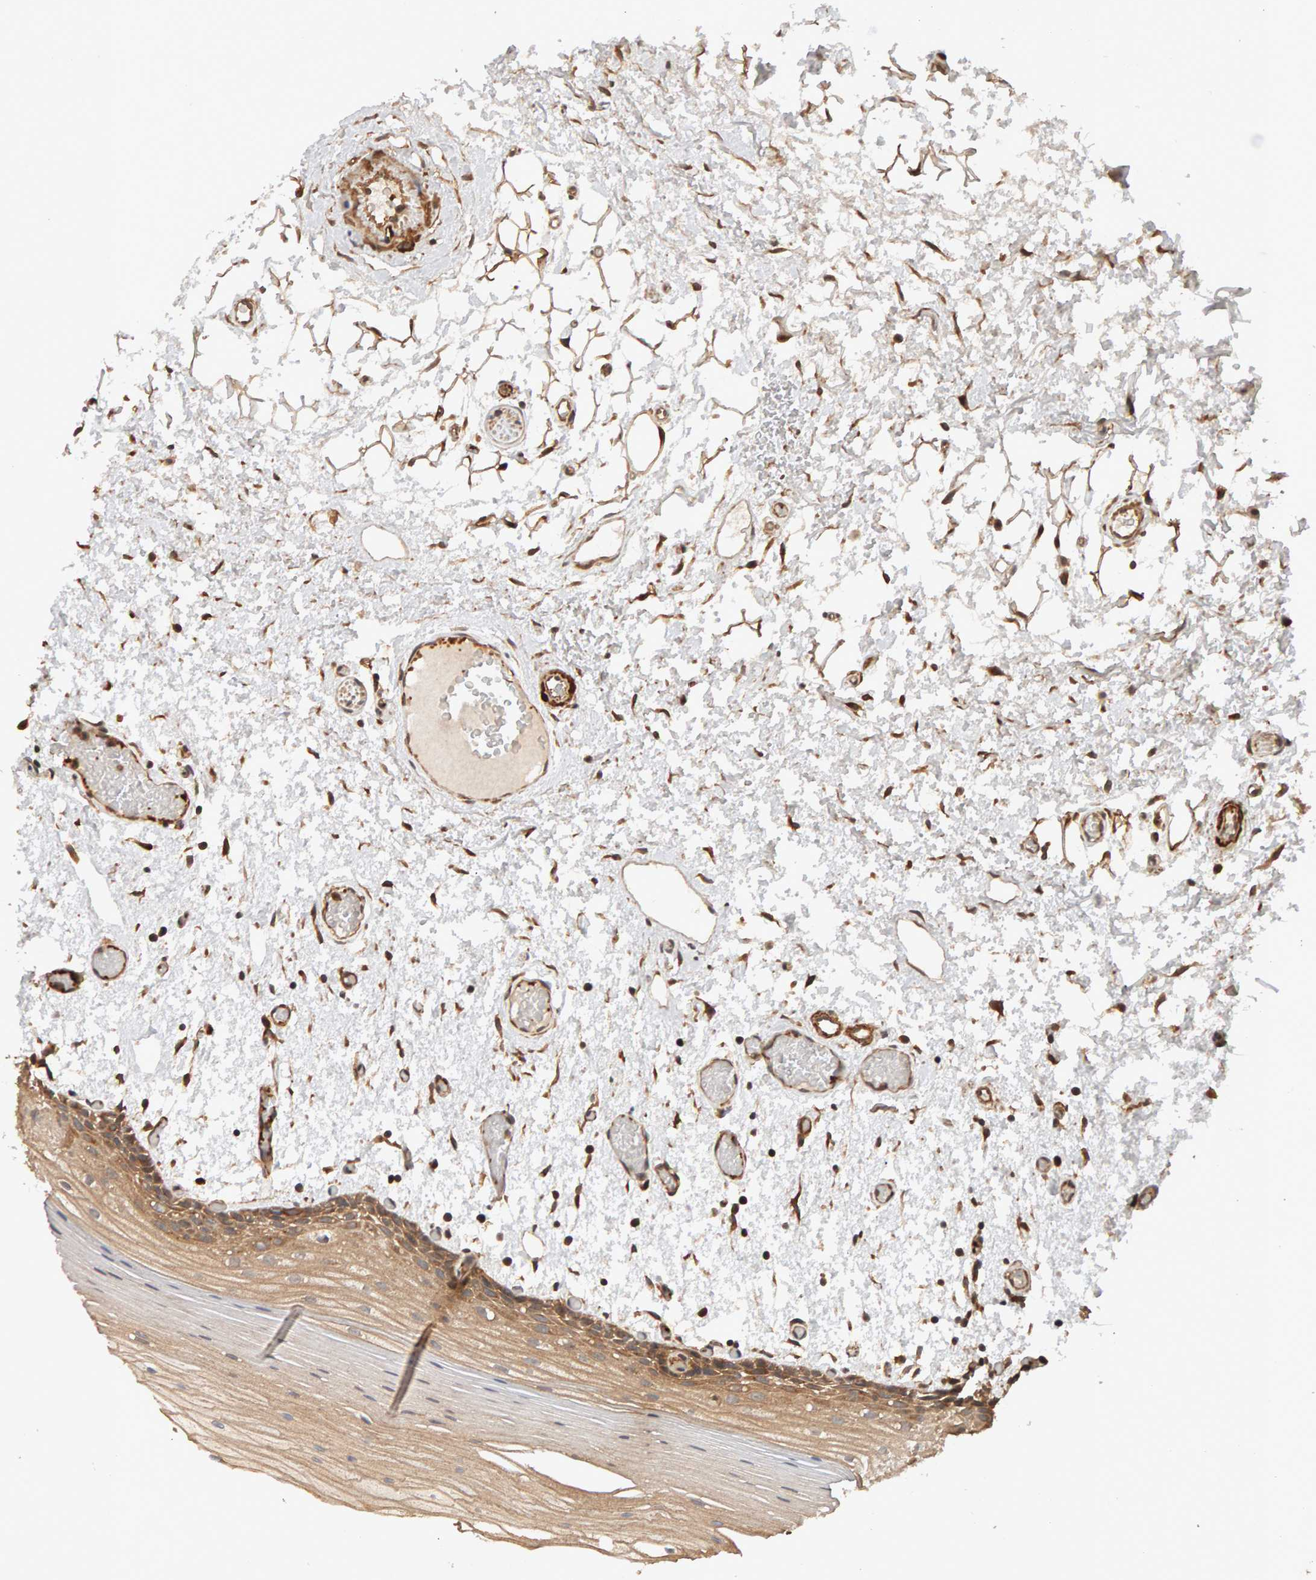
{"staining": {"intensity": "moderate", "quantity": ">75%", "location": "cytoplasmic/membranous"}, "tissue": "oral mucosa", "cell_type": "Squamous epithelial cells", "image_type": "normal", "snomed": [{"axis": "morphology", "description": "Normal tissue, NOS"}, {"axis": "topography", "description": "Skin"}, {"axis": "topography", "description": "Oral tissue"}], "caption": "Approximately >75% of squamous epithelial cells in benign human oral mucosa demonstrate moderate cytoplasmic/membranous protein expression as visualized by brown immunohistochemical staining.", "gene": "SYNRG", "patient": {"sex": "male", "age": 84}}